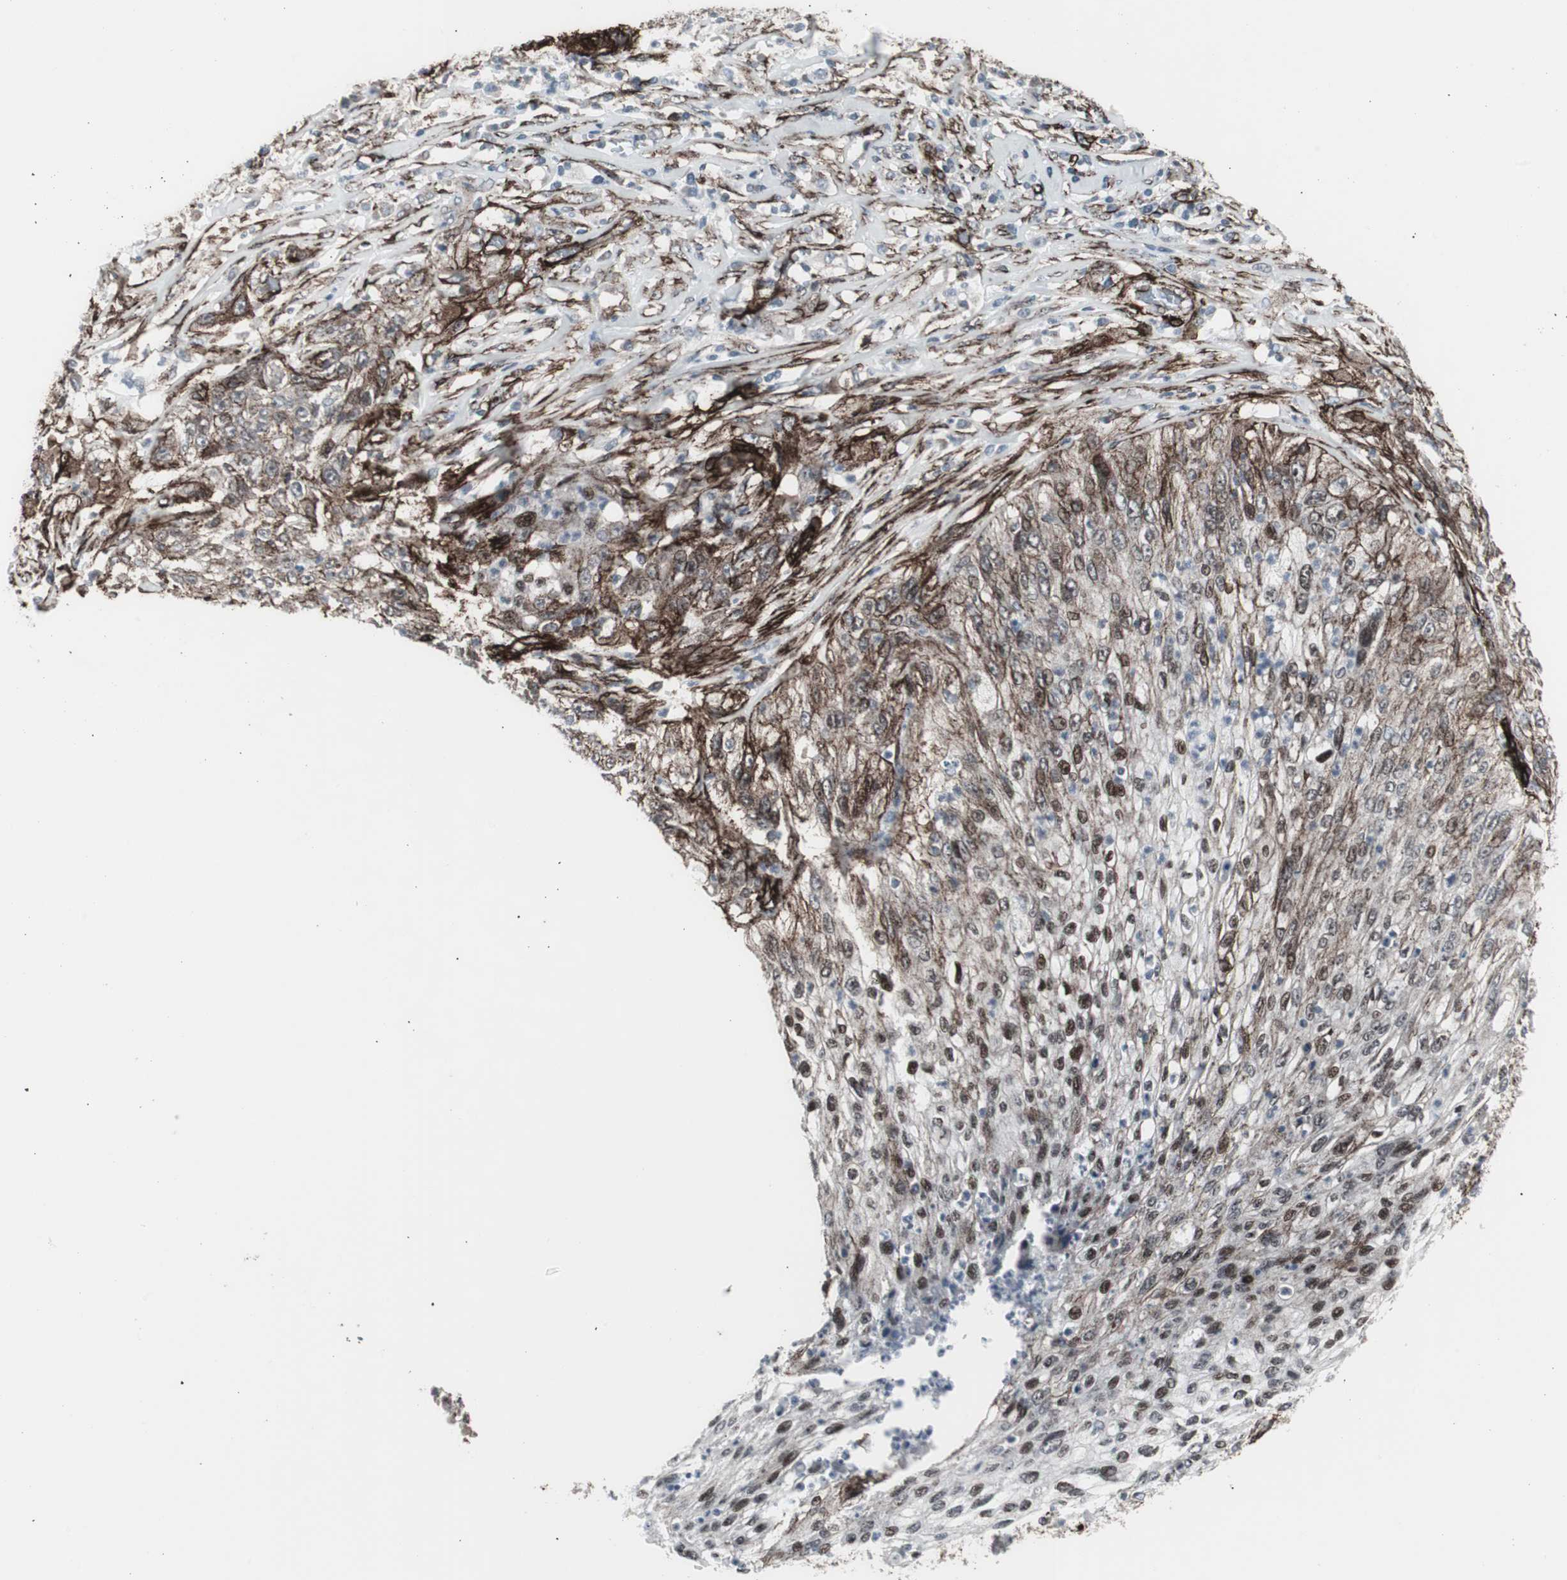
{"staining": {"intensity": "moderate", "quantity": "25%-75%", "location": "nuclear"}, "tissue": "lung cancer", "cell_type": "Tumor cells", "image_type": "cancer", "snomed": [{"axis": "morphology", "description": "Inflammation, NOS"}, {"axis": "morphology", "description": "Squamous cell carcinoma, NOS"}, {"axis": "topography", "description": "Lymph node"}, {"axis": "topography", "description": "Soft tissue"}, {"axis": "topography", "description": "Lung"}], "caption": "This histopathology image demonstrates immunohistochemistry staining of human lung cancer, with medium moderate nuclear staining in about 25%-75% of tumor cells.", "gene": "PDGFA", "patient": {"sex": "male", "age": 66}}